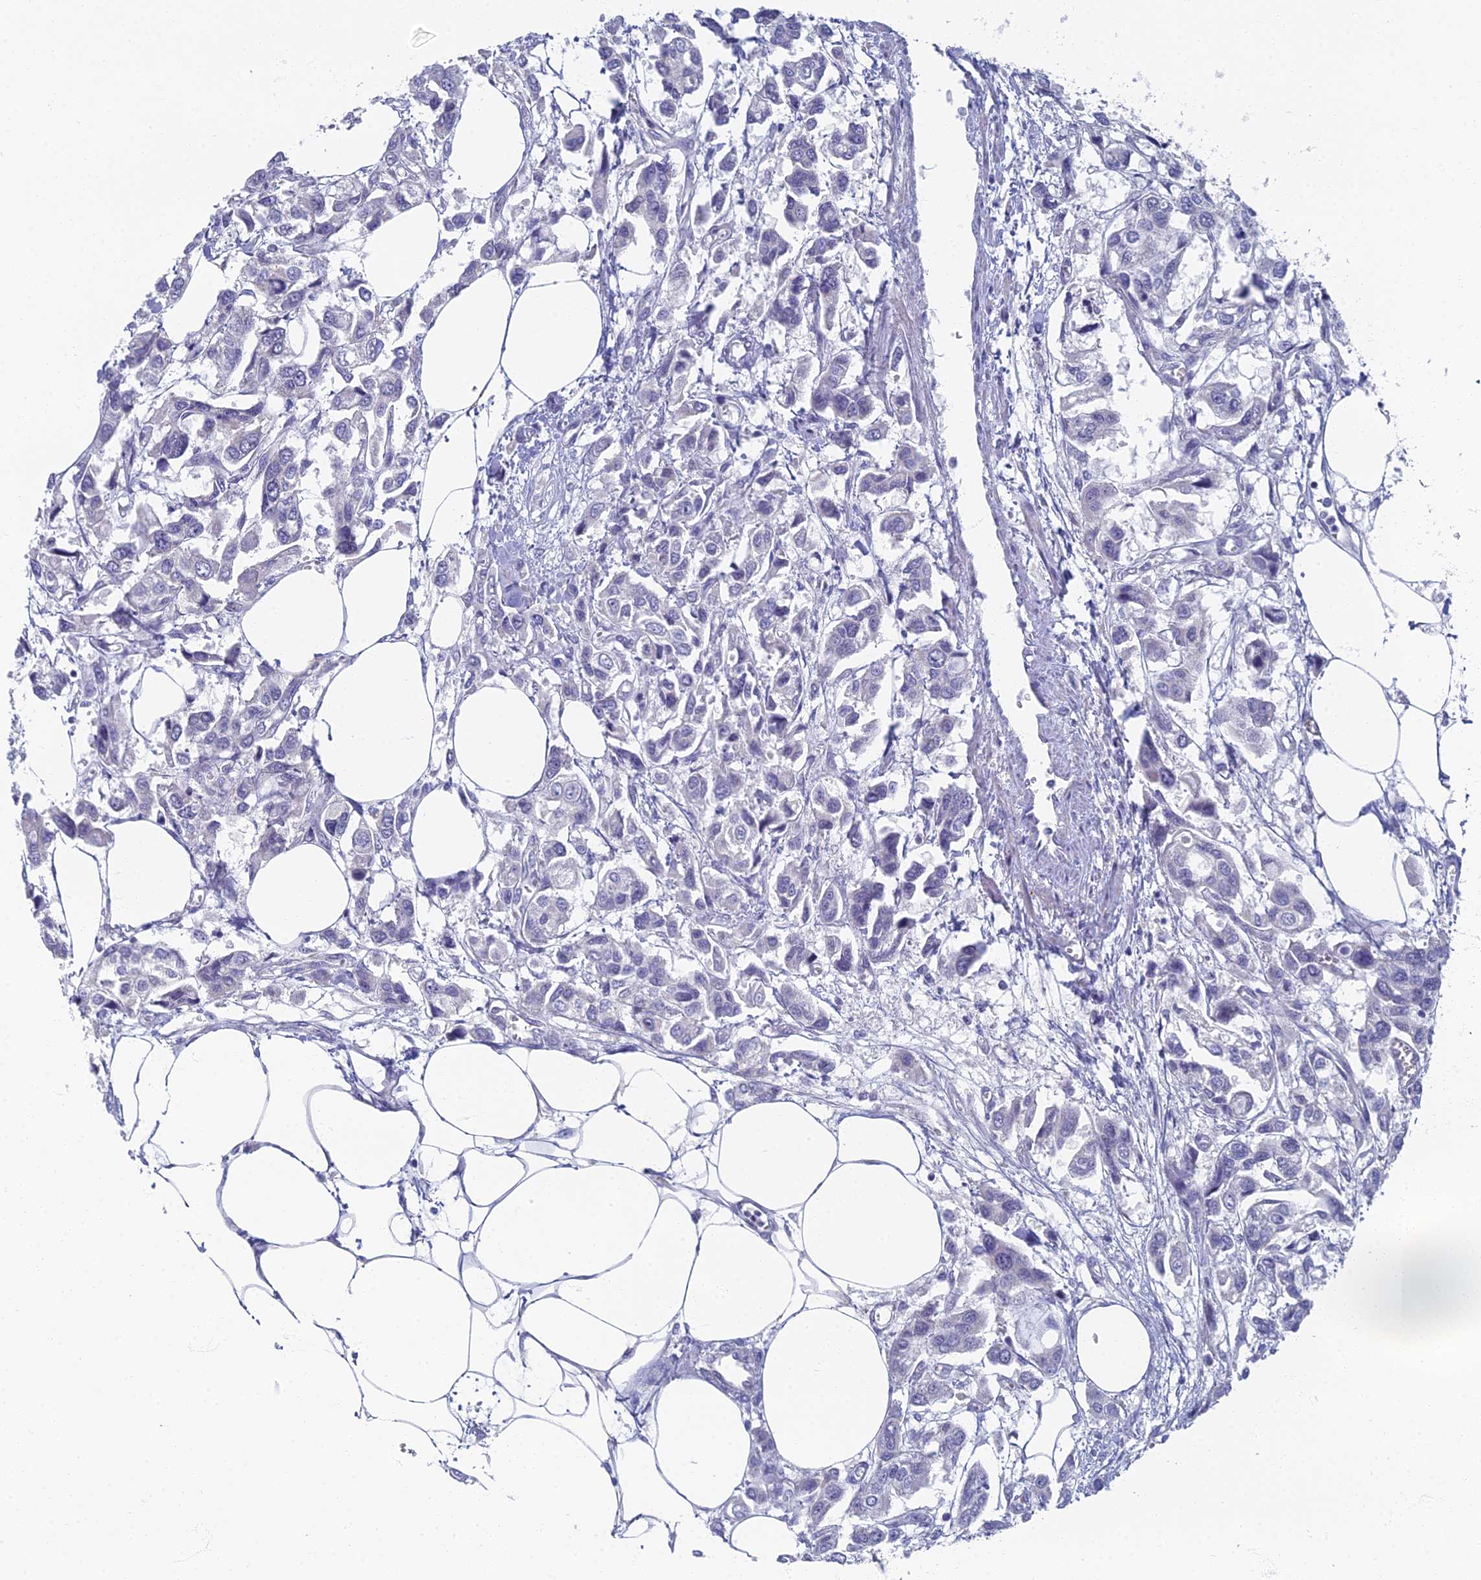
{"staining": {"intensity": "negative", "quantity": "none", "location": "none"}, "tissue": "urothelial cancer", "cell_type": "Tumor cells", "image_type": "cancer", "snomed": [{"axis": "morphology", "description": "Urothelial carcinoma, High grade"}, {"axis": "topography", "description": "Urinary bladder"}], "caption": "Tumor cells are negative for brown protein staining in urothelial carcinoma (high-grade).", "gene": "SPIN4", "patient": {"sex": "male", "age": 67}}